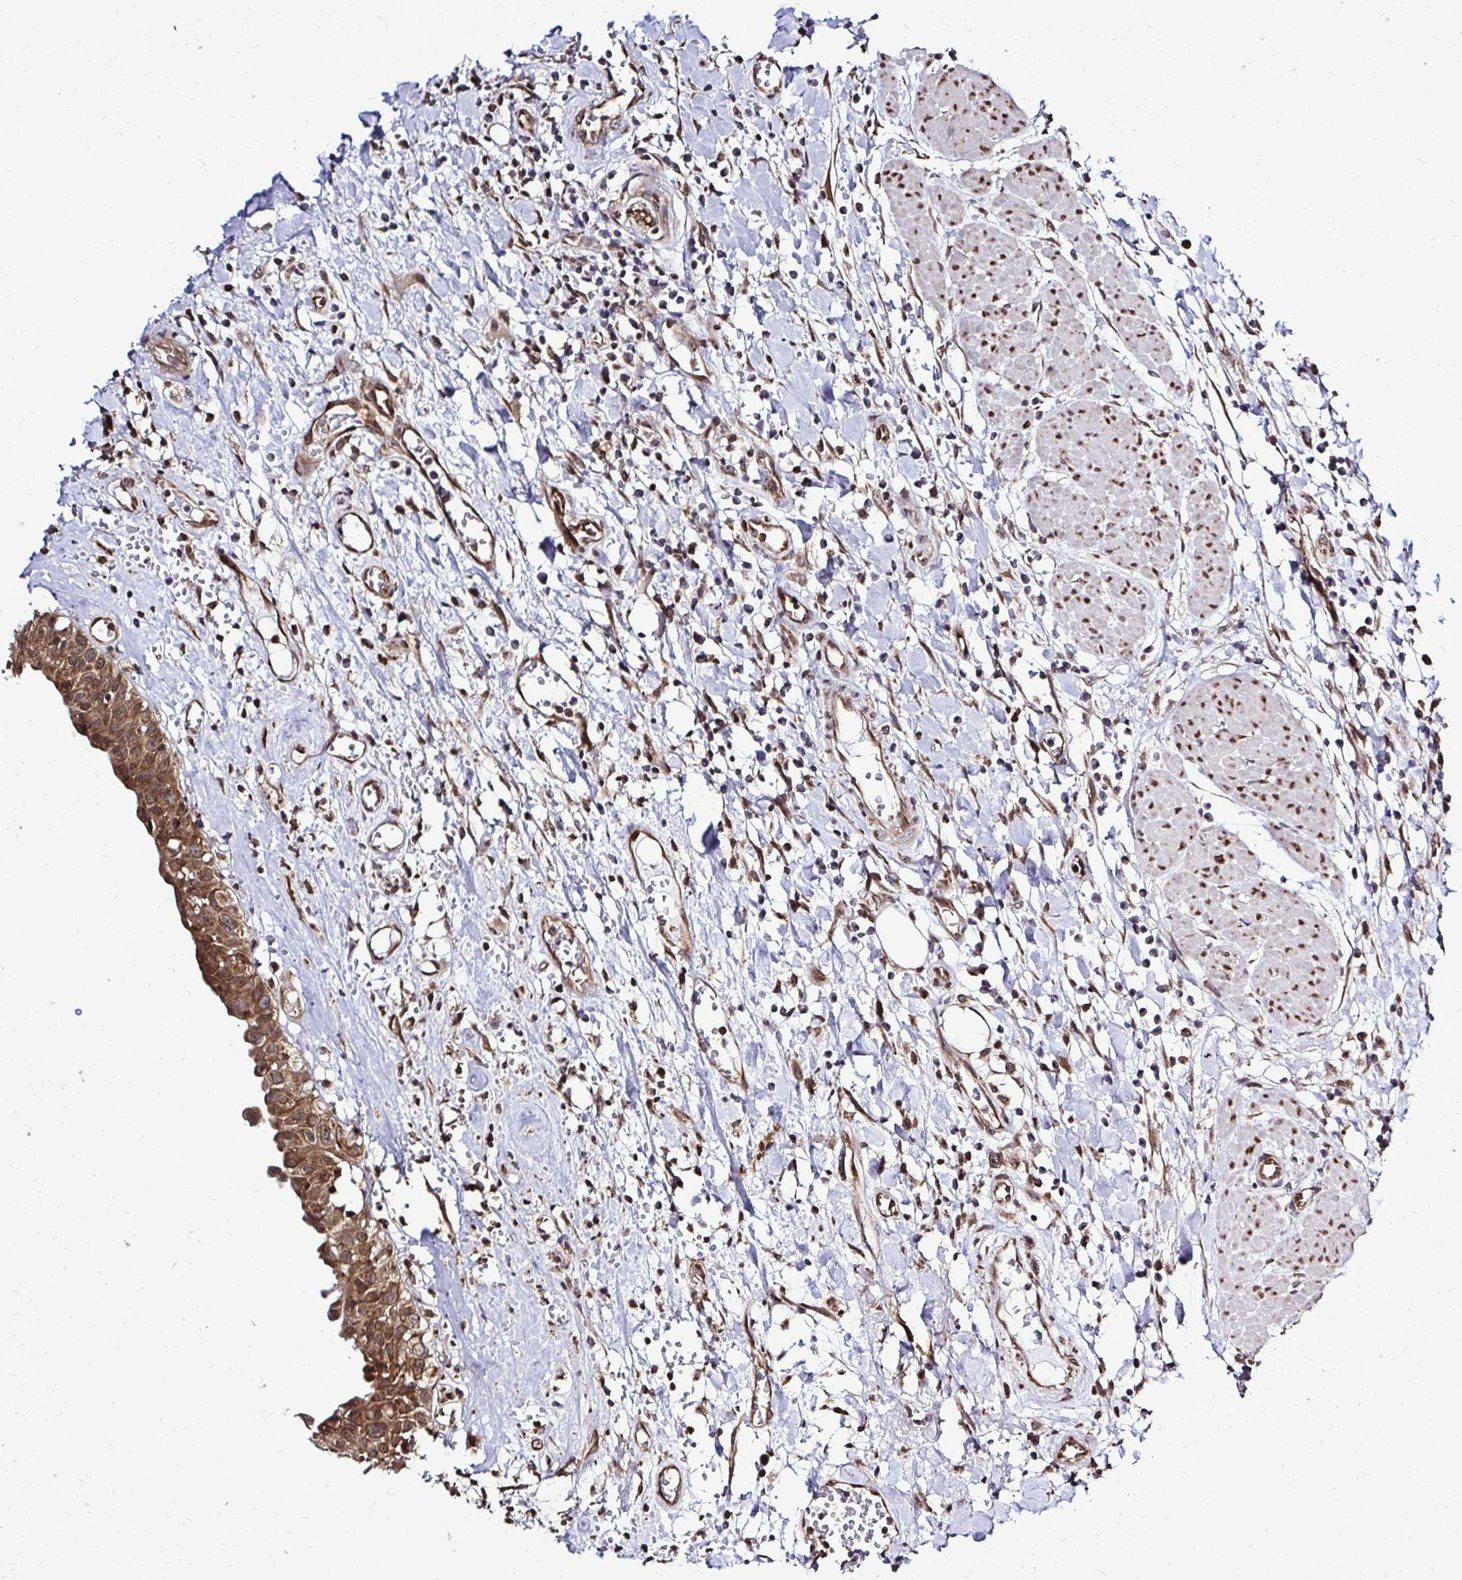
{"staining": {"intensity": "strong", "quantity": ">75%", "location": "cytoplasmic/membranous"}, "tissue": "urinary bladder", "cell_type": "Urothelial cells", "image_type": "normal", "snomed": [{"axis": "morphology", "description": "Normal tissue, NOS"}, {"axis": "topography", "description": "Urinary bladder"}], "caption": "Approximately >75% of urothelial cells in normal human urinary bladder show strong cytoplasmic/membranous protein expression as visualized by brown immunohistochemical staining.", "gene": "FMR1", "patient": {"sex": "male", "age": 64}}